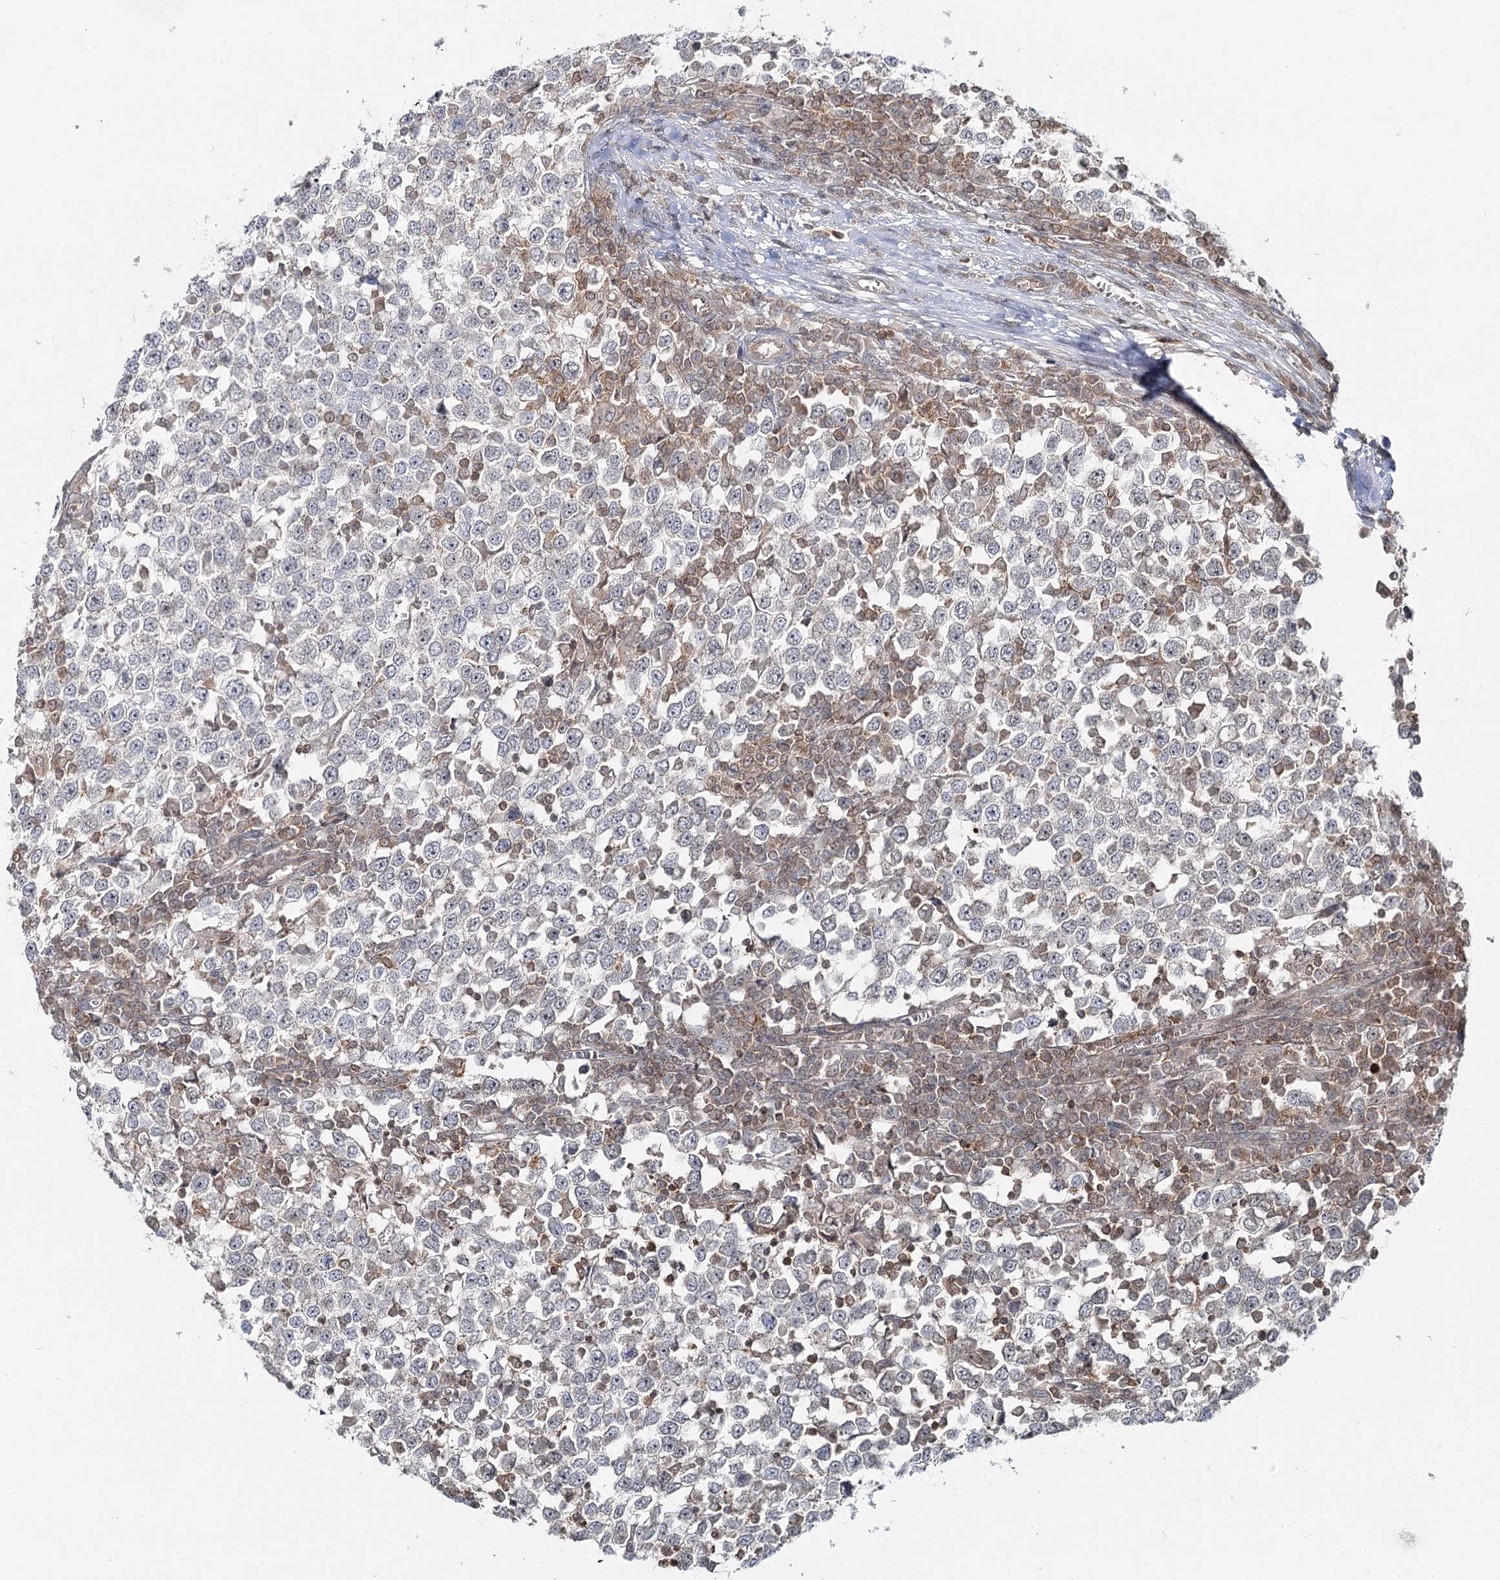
{"staining": {"intensity": "negative", "quantity": "none", "location": "none"}, "tissue": "testis cancer", "cell_type": "Tumor cells", "image_type": "cancer", "snomed": [{"axis": "morphology", "description": "Seminoma, NOS"}, {"axis": "topography", "description": "Testis"}], "caption": "An immunohistochemistry photomicrograph of seminoma (testis) is shown. There is no staining in tumor cells of seminoma (testis).", "gene": "FAM120B", "patient": {"sex": "male", "age": 65}}